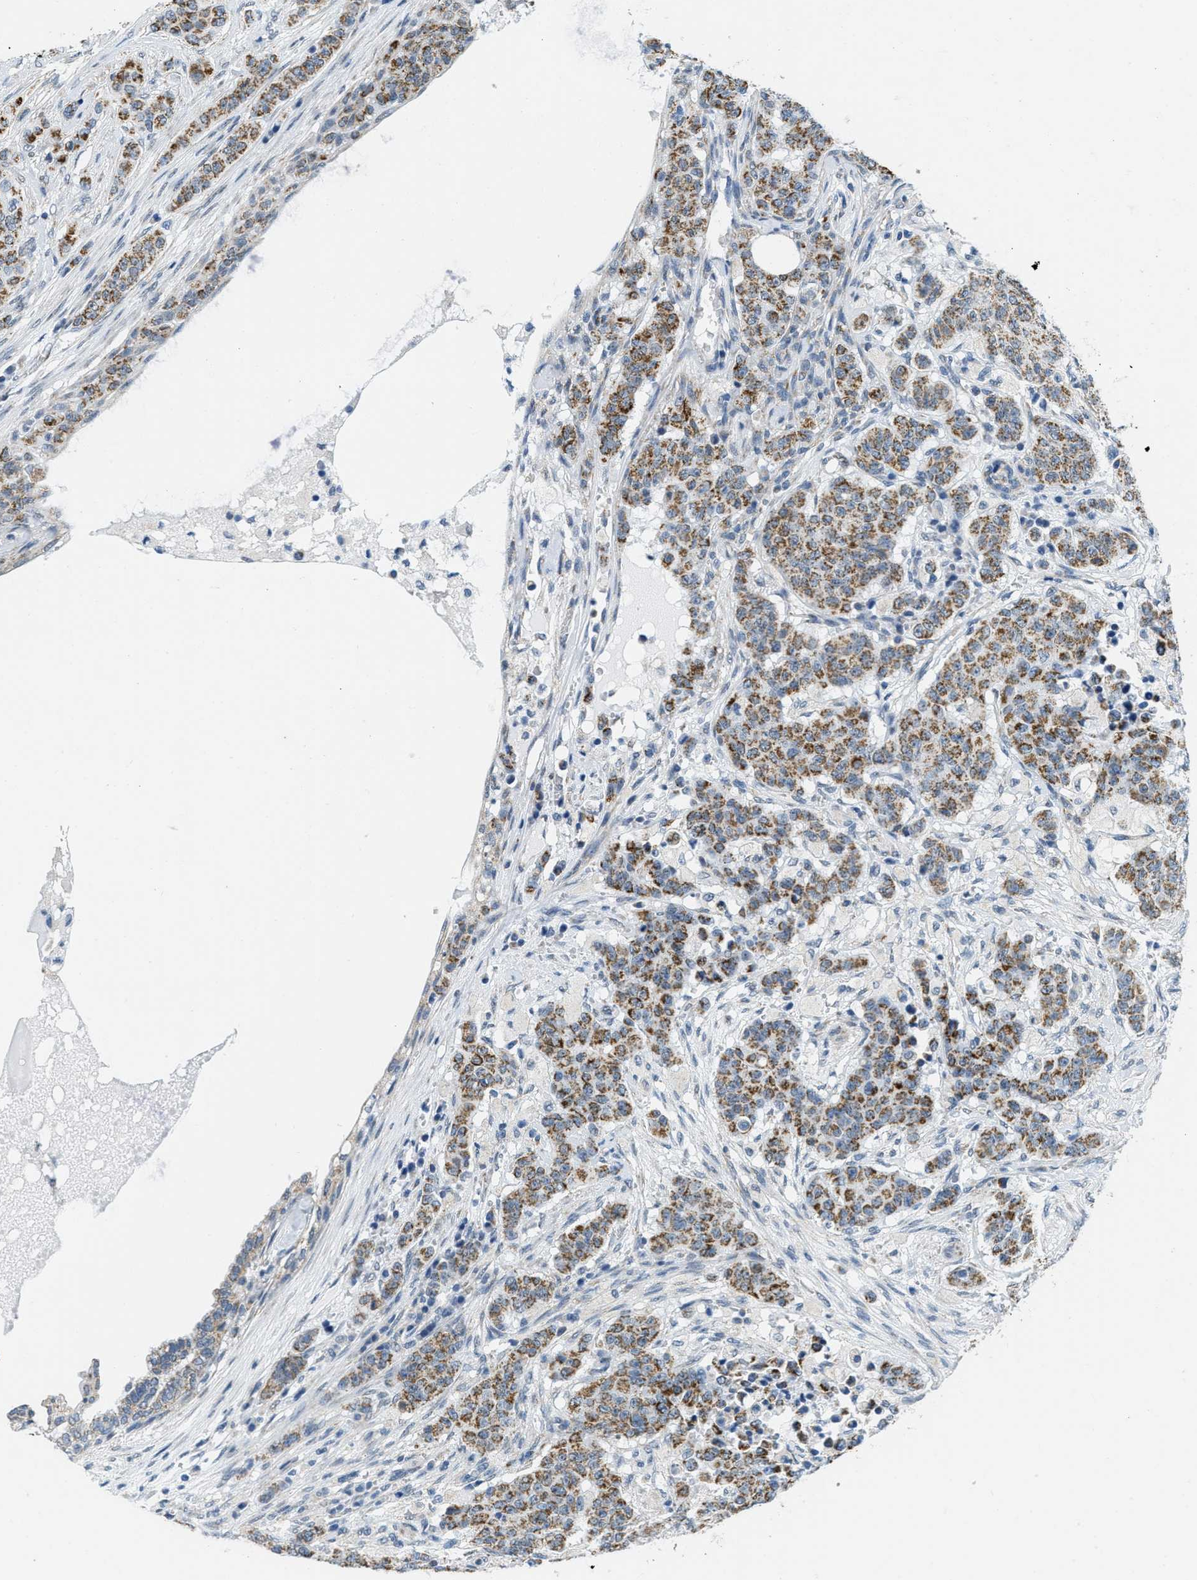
{"staining": {"intensity": "moderate", "quantity": ">75%", "location": "cytoplasmic/membranous"}, "tissue": "breast cancer", "cell_type": "Tumor cells", "image_type": "cancer", "snomed": [{"axis": "morphology", "description": "Normal tissue, NOS"}, {"axis": "morphology", "description": "Duct carcinoma"}, {"axis": "topography", "description": "Breast"}], "caption": "Tumor cells display moderate cytoplasmic/membranous expression in about >75% of cells in breast cancer (invasive ductal carcinoma).", "gene": "TOMM70", "patient": {"sex": "female", "age": 40}}